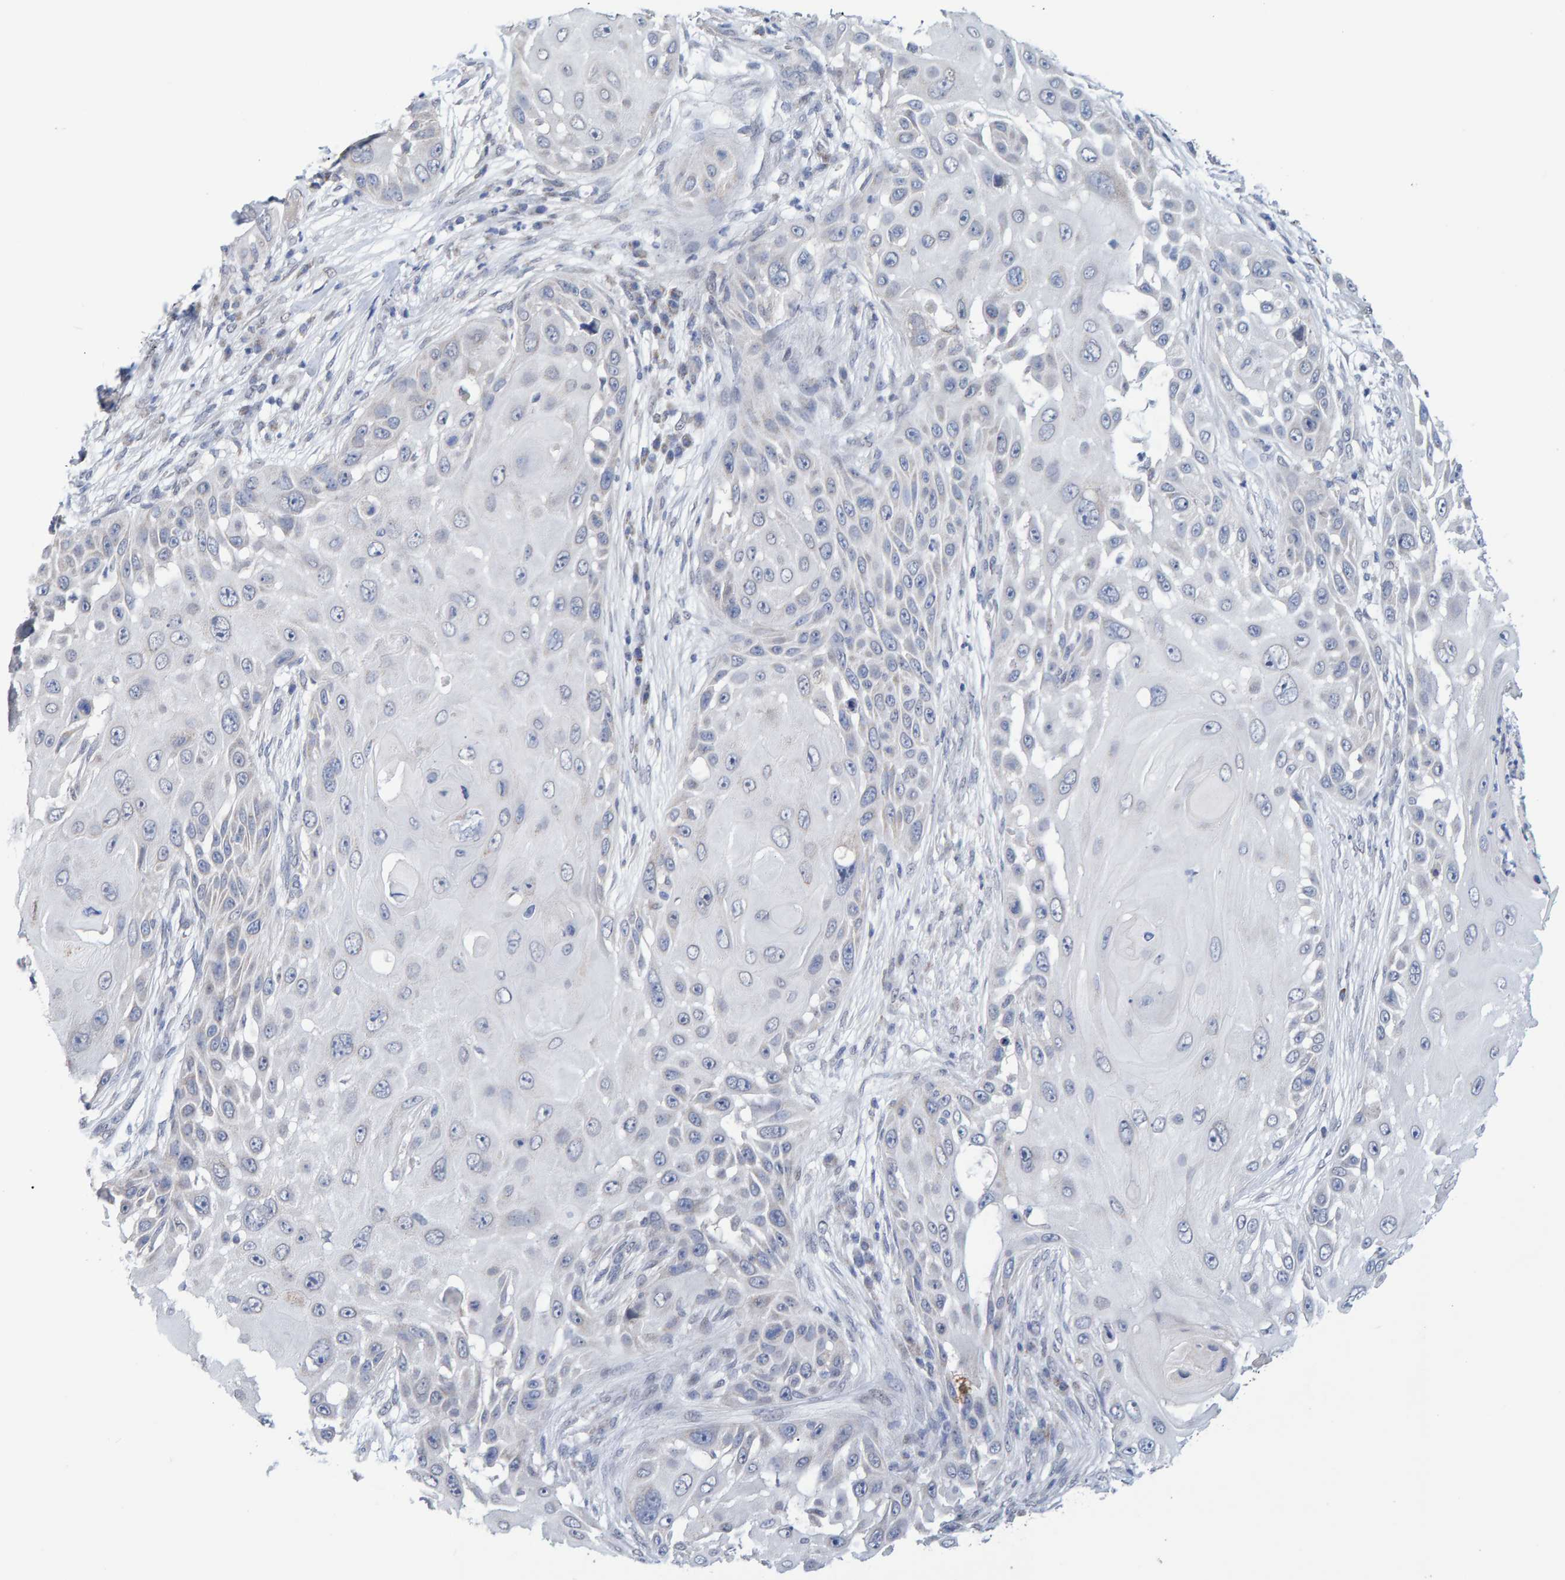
{"staining": {"intensity": "negative", "quantity": "none", "location": "none"}, "tissue": "skin cancer", "cell_type": "Tumor cells", "image_type": "cancer", "snomed": [{"axis": "morphology", "description": "Squamous cell carcinoma, NOS"}, {"axis": "topography", "description": "Skin"}], "caption": "Immunohistochemical staining of human skin cancer shows no significant staining in tumor cells.", "gene": "USP43", "patient": {"sex": "female", "age": 44}}